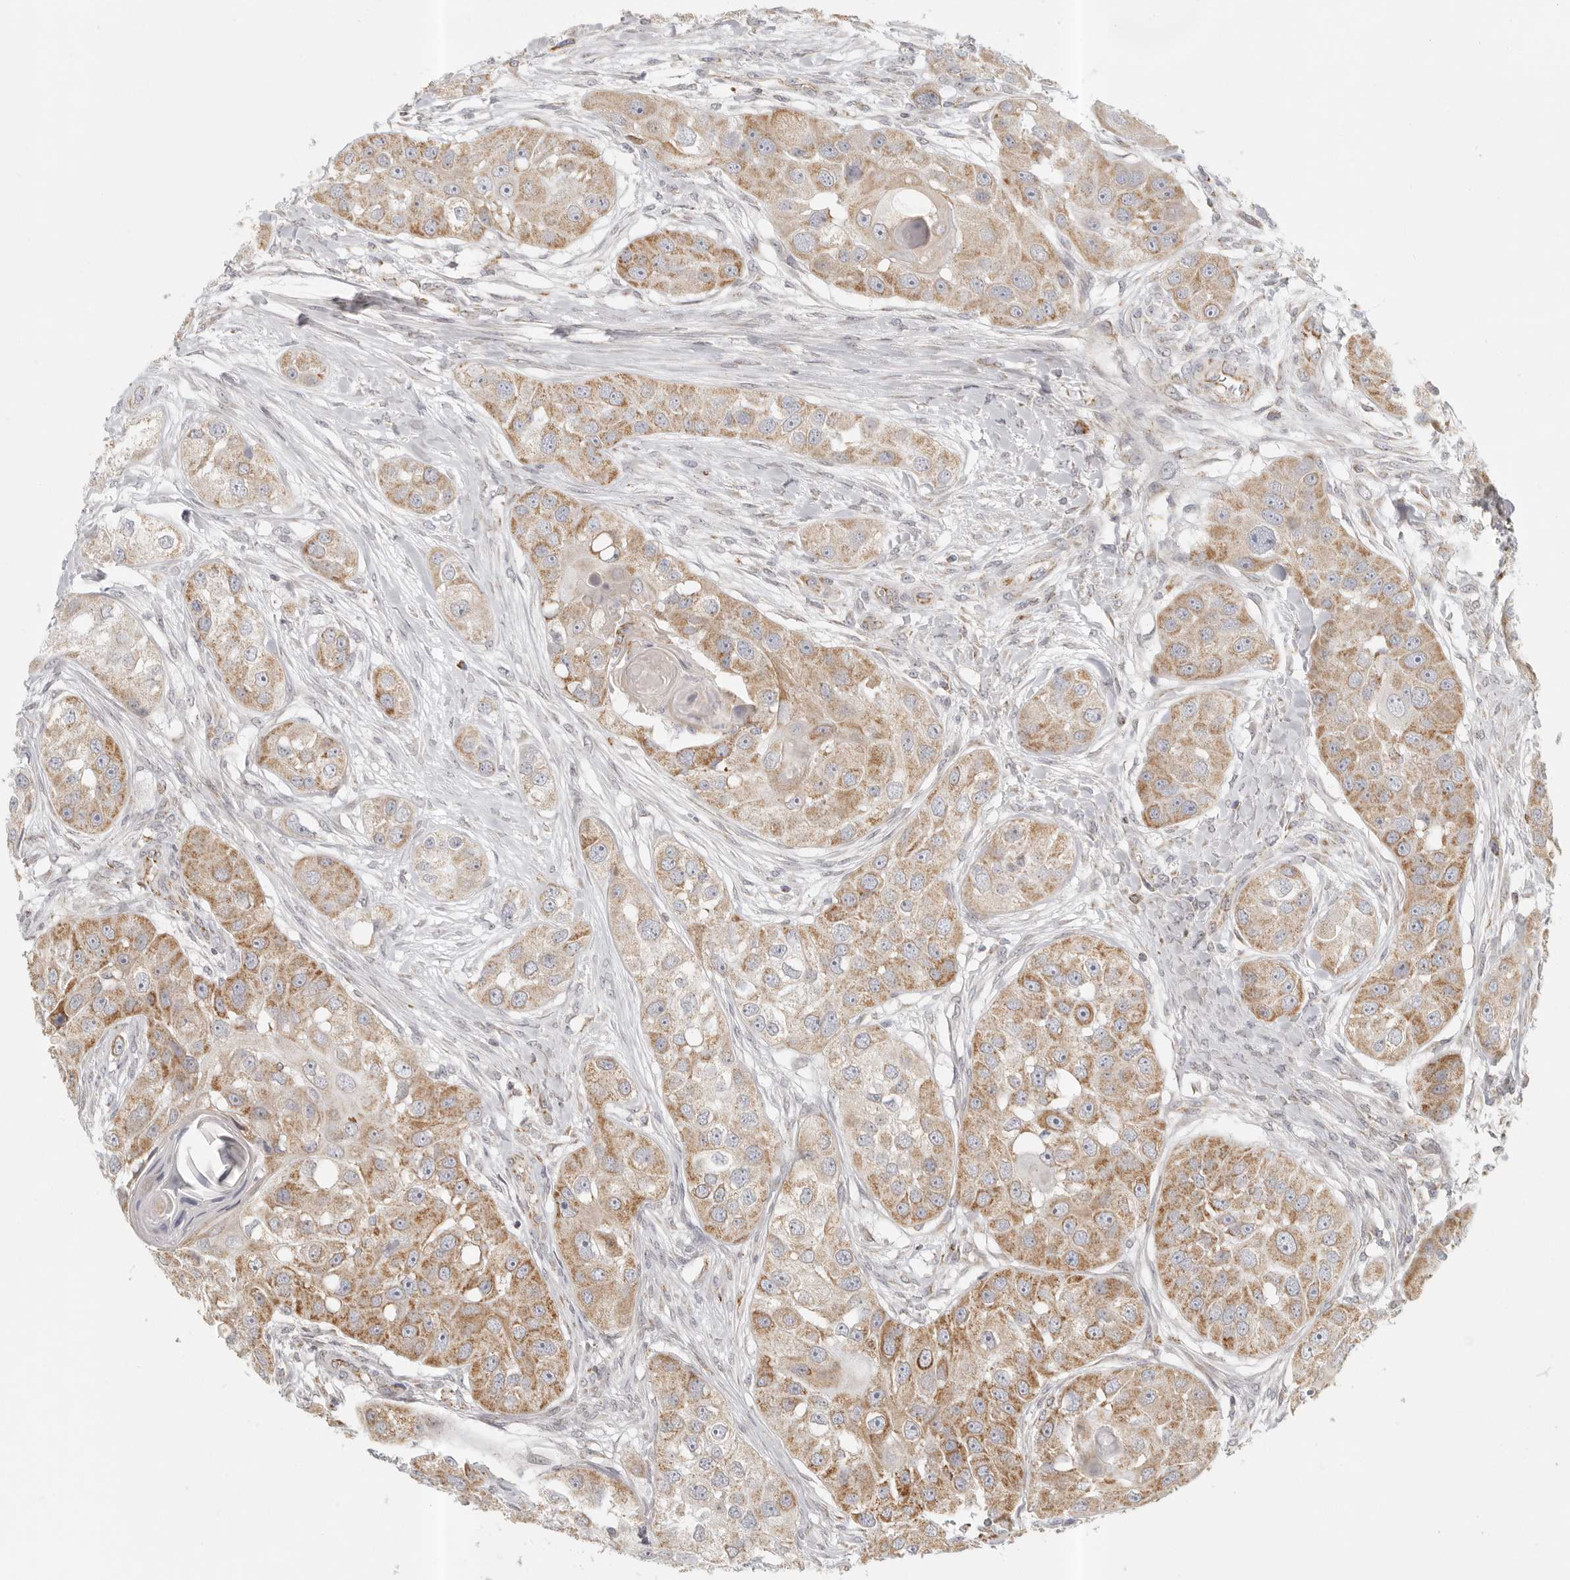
{"staining": {"intensity": "moderate", "quantity": ">75%", "location": "cytoplasmic/membranous"}, "tissue": "head and neck cancer", "cell_type": "Tumor cells", "image_type": "cancer", "snomed": [{"axis": "morphology", "description": "Normal tissue, NOS"}, {"axis": "morphology", "description": "Squamous cell carcinoma, NOS"}, {"axis": "topography", "description": "Skeletal muscle"}, {"axis": "topography", "description": "Head-Neck"}], "caption": "Head and neck squamous cell carcinoma stained with DAB immunohistochemistry (IHC) shows medium levels of moderate cytoplasmic/membranous positivity in about >75% of tumor cells.", "gene": "KDF1", "patient": {"sex": "male", "age": 51}}